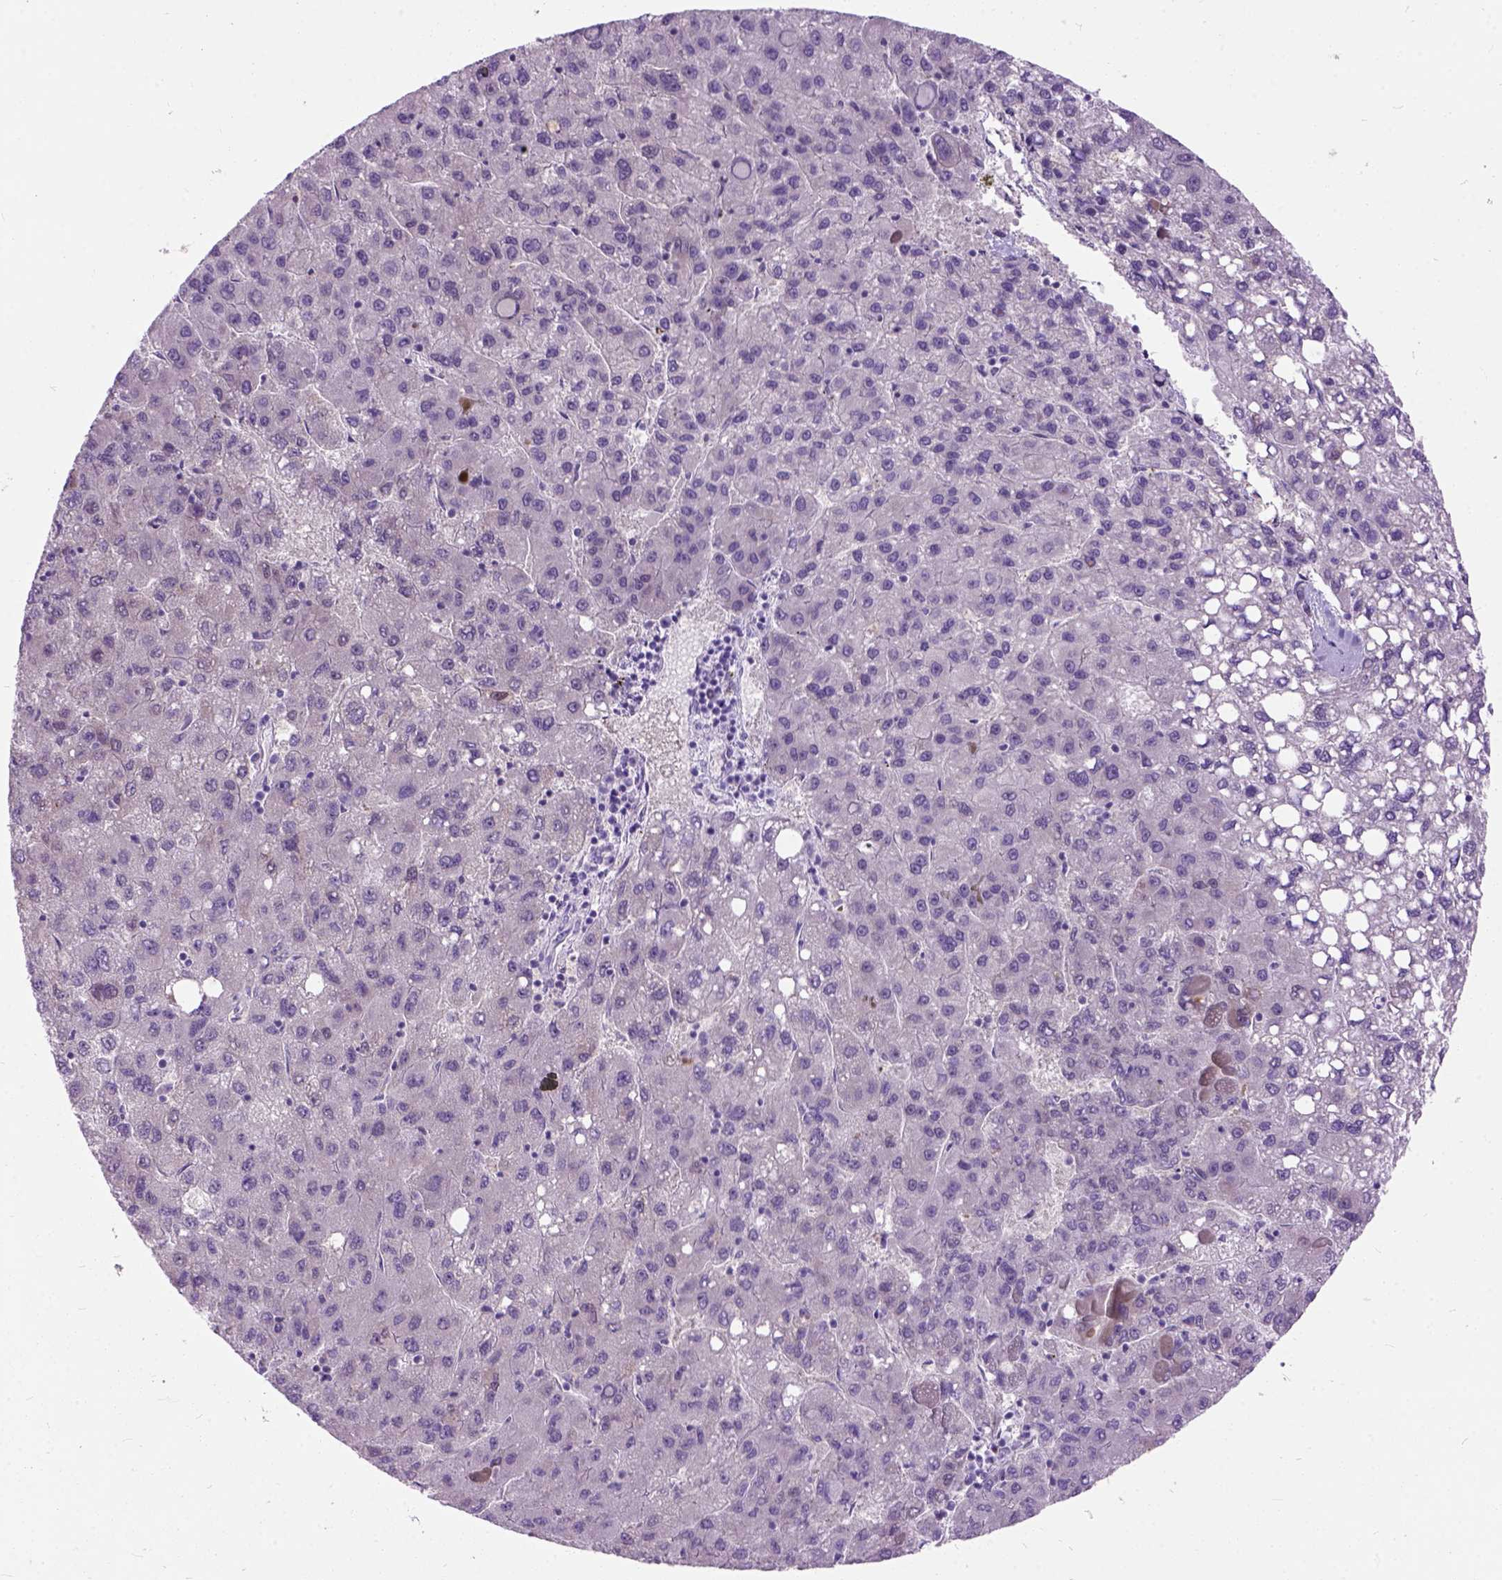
{"staining": {"intensity": "negative", "quantity": "none", "location": "none"}, "tissue": "liver cancer", "cell_type": "Tumor cells", "image_type": "cancer", "snomed": [{"axis": "morphology", "description": "Carcinoma, Hepatocellular, NOS"}, {"axis": "topography", "description": "Liver"}], "caption": "The immunohistochemistry (IHC) micrograph has no significant positivity in tumor cells of liver cancer tissue.", "gene": "MAPT", "patient": {"sex": "female", "age": 82}}